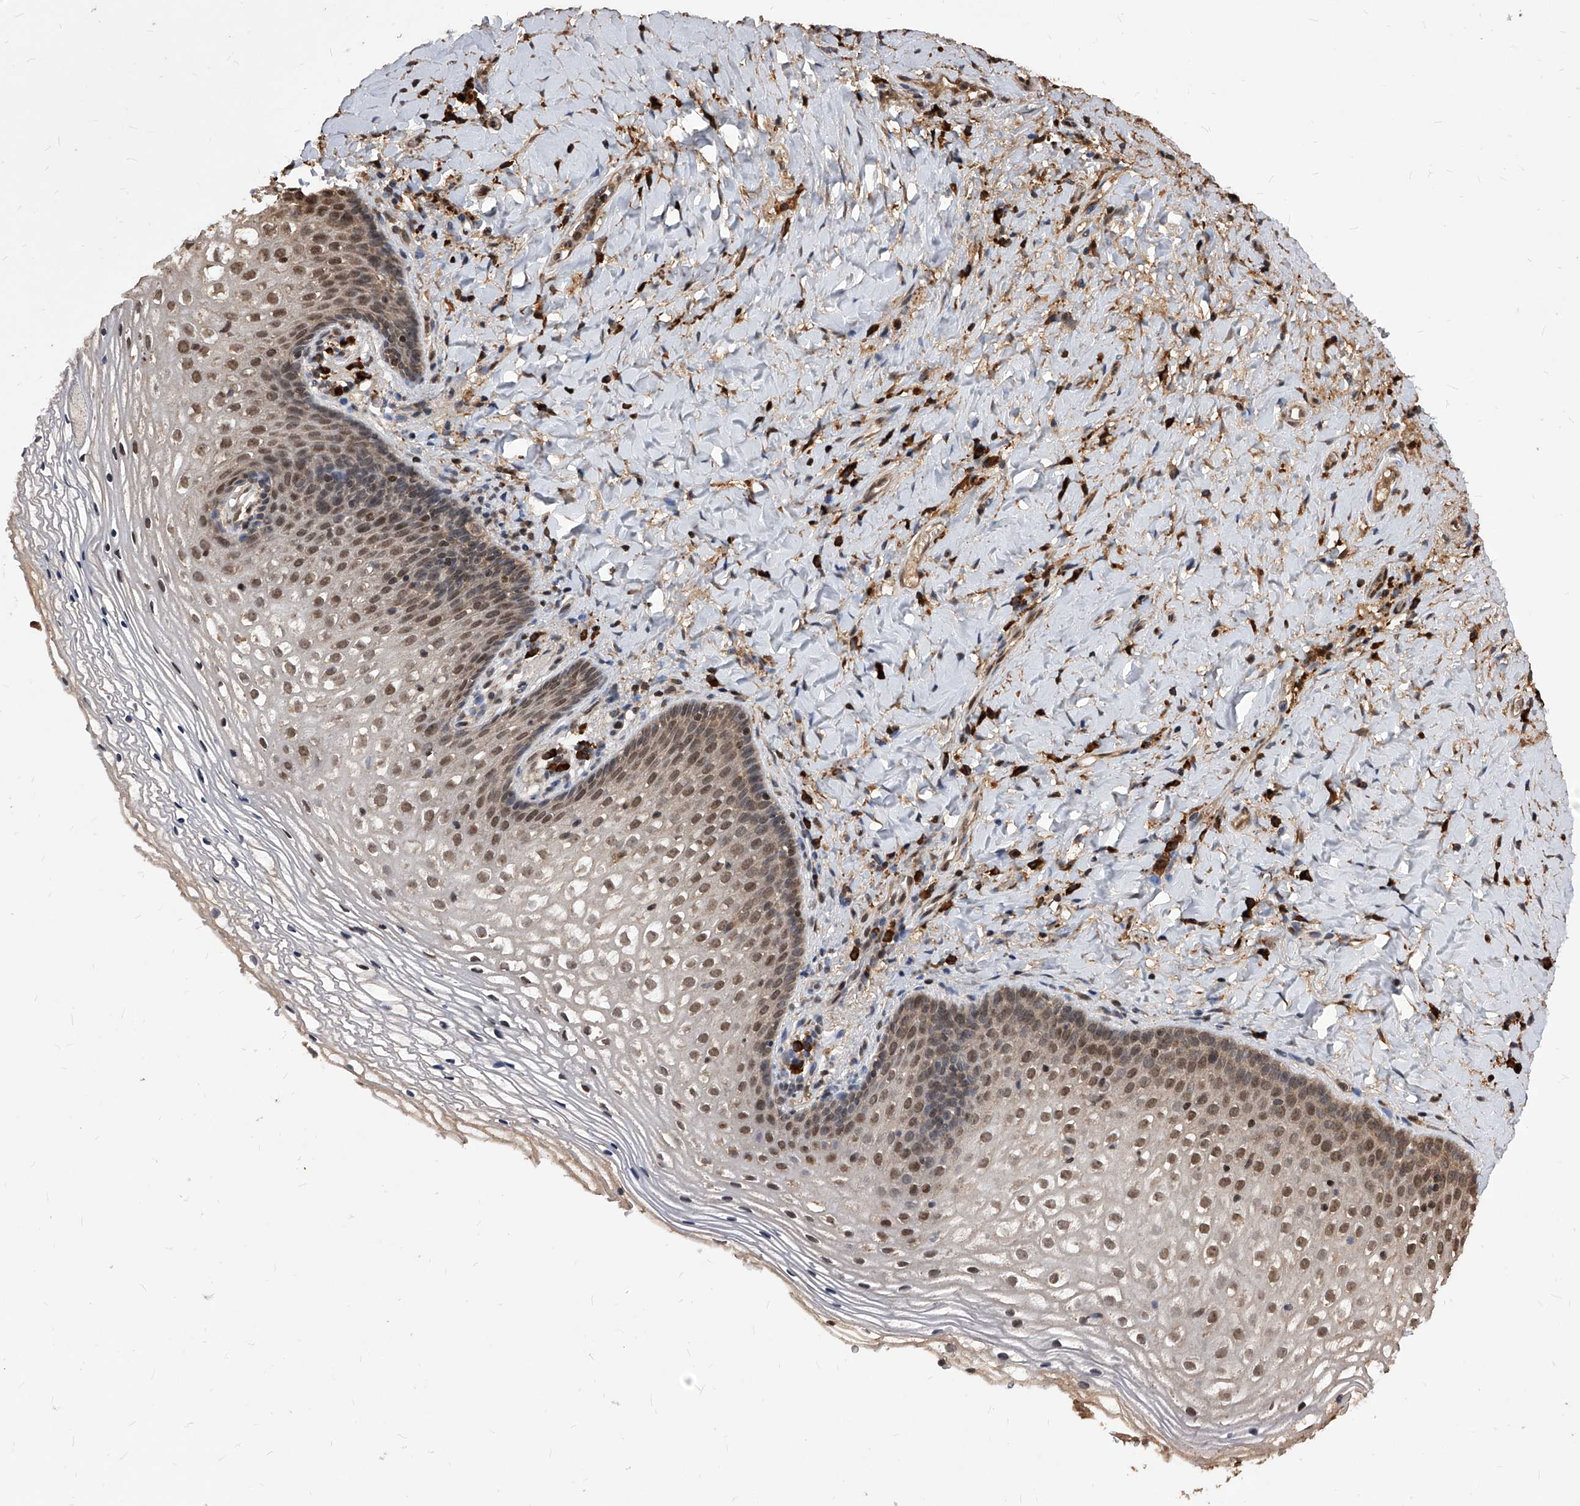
{"staining": {"intensity": "moderate", "quantity": "25%-75%", "location": "cytoplasmic/membranous,nuclear"}, "tissue": "vagina", "cell_type": "Squamous epithelial cells", "image_type": "normal", "snomed": [{"axis": "morphology", "description": "Normal tissue, NOS"}, {"axis": "topography", "description": "Vagina"}], "caption": "The immunohistochemical stain highlights moderate cytoplasmic/membranous,nuclear expression in squamous epithelial cells of benign vagina. Immunohistochemistry stains the protein of interest in brown and the nuclei are stained blue.", "gene": "ID1", "patient": {"sex": "female", "age": 60}}